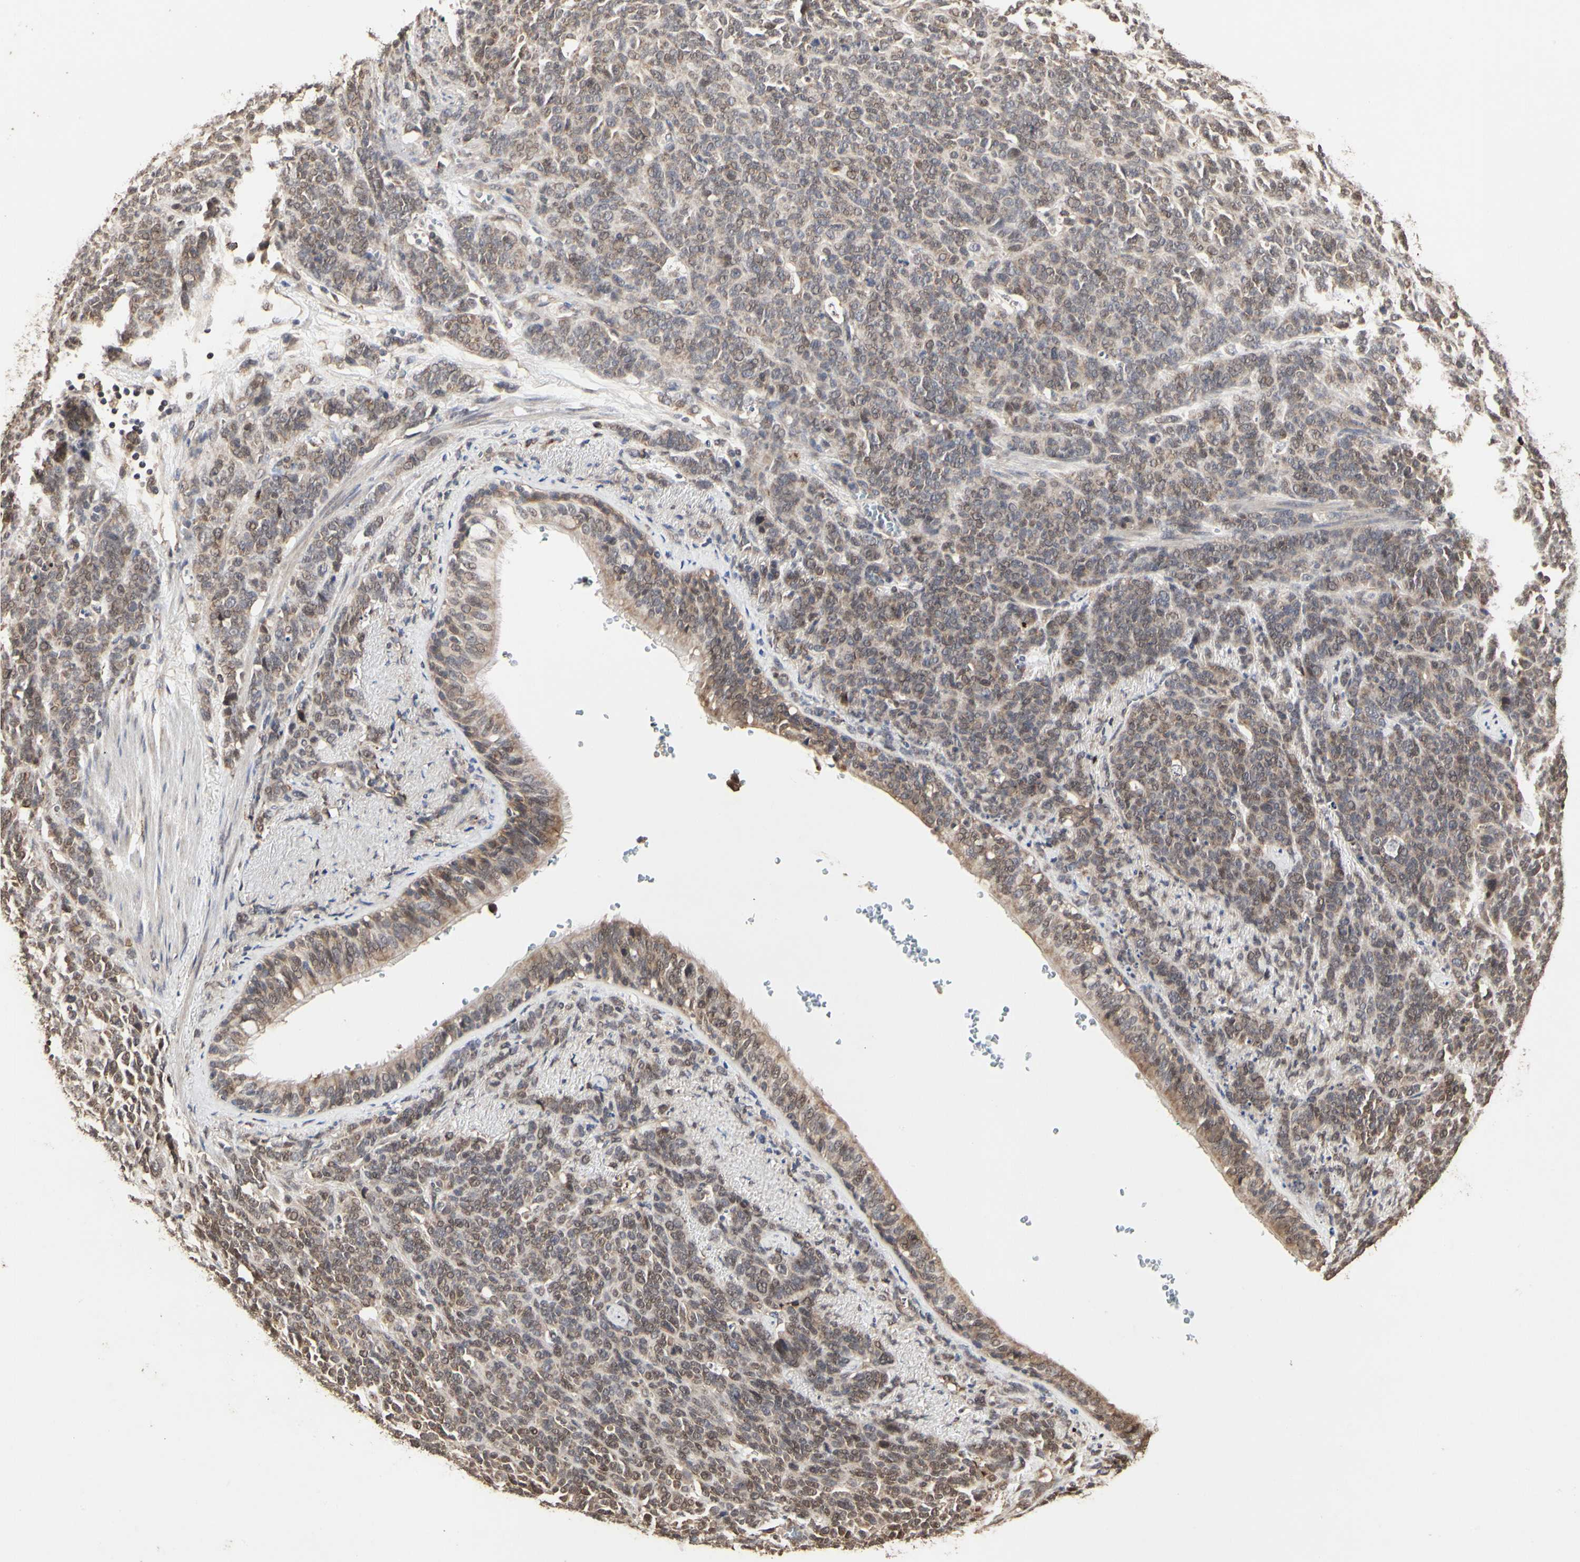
{"staining": {"intensity": "moderate", "quantity": "25%-75%", "location": "cytoplasmic/membranous,nuclear"}, "tissue": "lung cancer", "cell_type": "Tumor cells", "image_type": "cancer", "snomed": [{"axis": "morphology", "description": "Neoplasm, malignant, NOS"}, {"axis": "topography", "description": "Lung"}], "caption": "A photomicrograph showing moderate cytoplasmic/membranous and nuclear positivity in approximately 25%-75% of tumor cells in lung neoplasm (malignant), as visualized by brown immunohistochemical staining.", "gene": "TAOK1", "patient": {"sex": "female", "age": 58}}